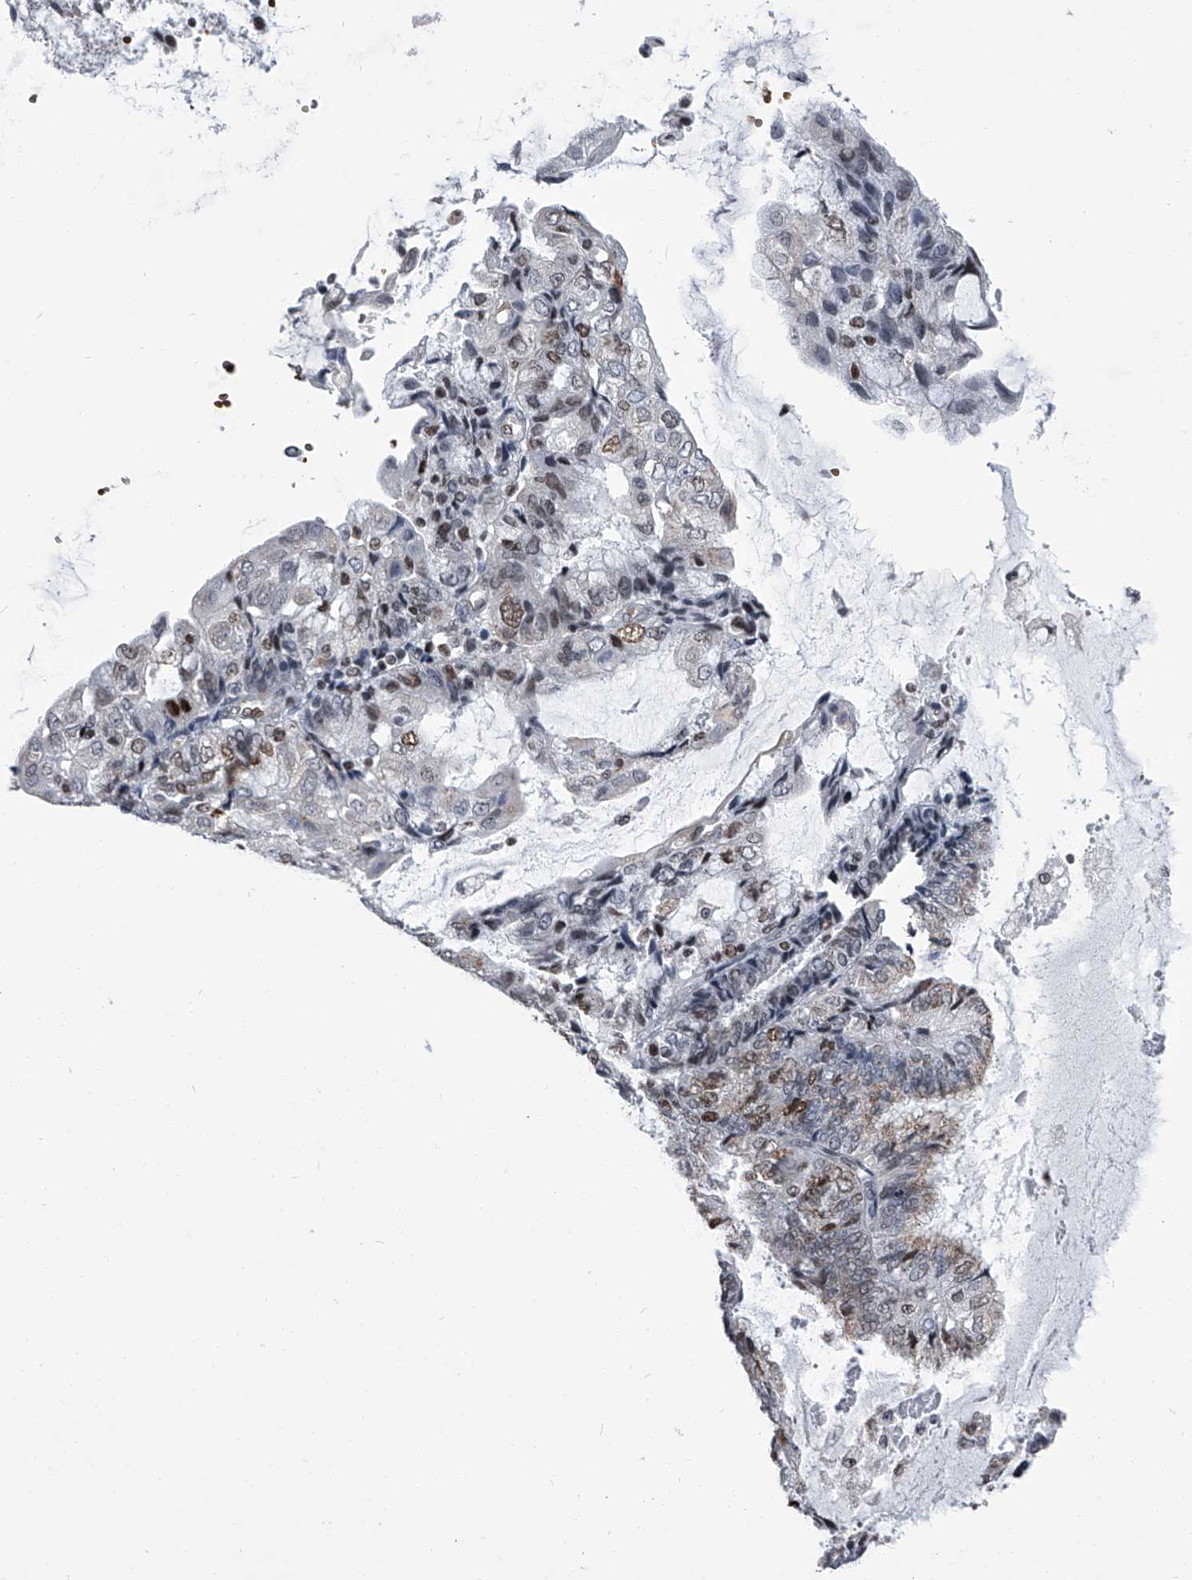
{"staining": {"intensity": "moderate", "quantity": "25%-75%", "location": "nuclear"}, "tissue": "endometrial cancer", "cell_type": "Tumor cells", "image_type": "cancer", "snomed": [{"axis": "morphology", "description": "Adenocarcinoma, NOS"}, {"axis": "topography", "description": "Endometrium"}], "caption": "Protein expression analysis of endometrial cancer (adenocarcinoma) exhibits moderate nuclear positivity in about 25%-75% of tumor cells.", "gene": "SIM2", "patient": {"sex": "female", "age": 81}}